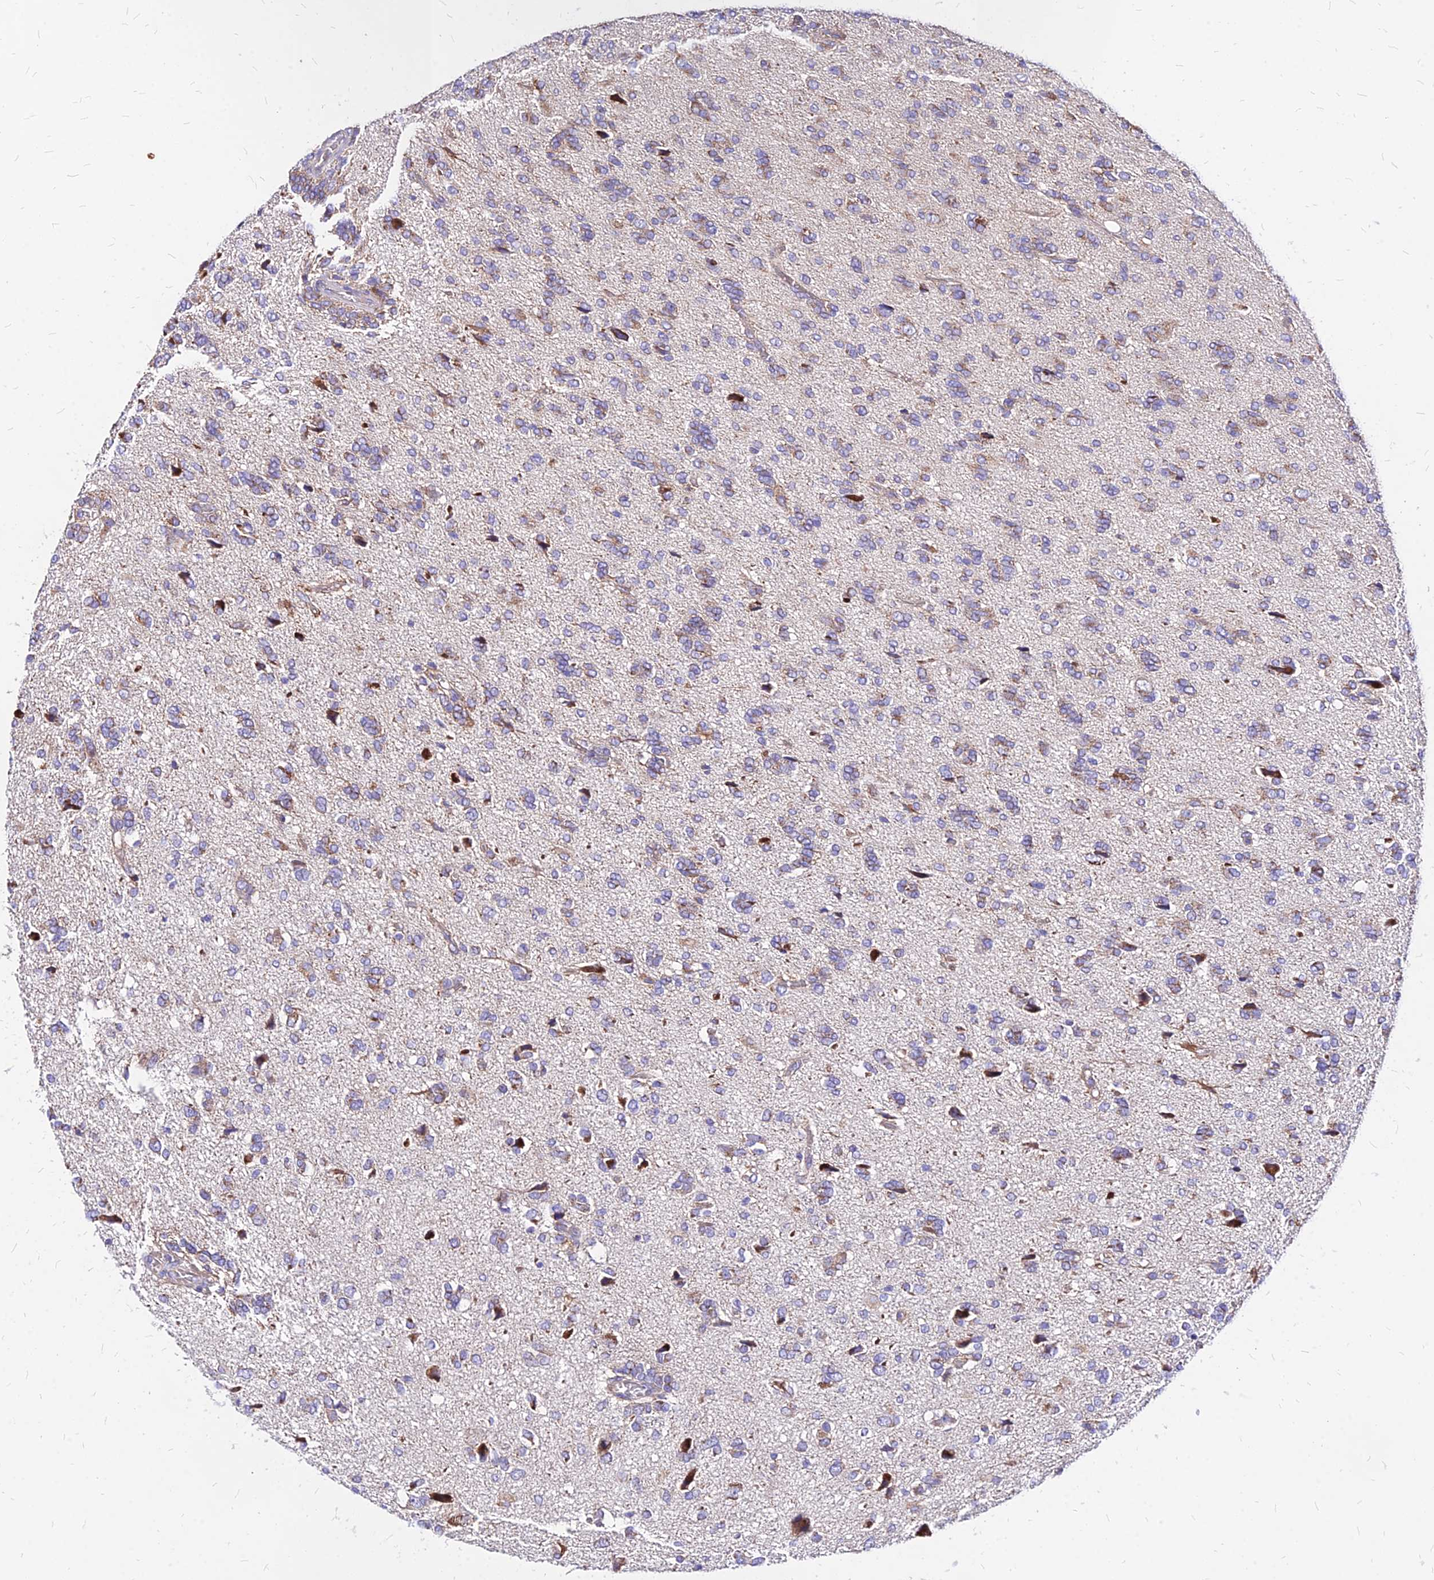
{"staining": {"intensity": "moderate", "quantity": "<25%", "location": "cytoplasmic/membranous"}, "tissue": "glioma", "cell_type": "Tumor cells", "image_type": "cancer", "snomed": [{"axis": "morphology", "description": "Glioma, malignant, High grade"}, {"axis": "topography", "description": "Brain"}], "caption": "Malignant glioma (high-grade) was stained to show a protein in brown. There is low levels of moderate cytoplasmic/membranous expression in approximately <25% of tumor cells.", "gene": "MRPL3", "patient": {"sex": "female", "age": 59}}